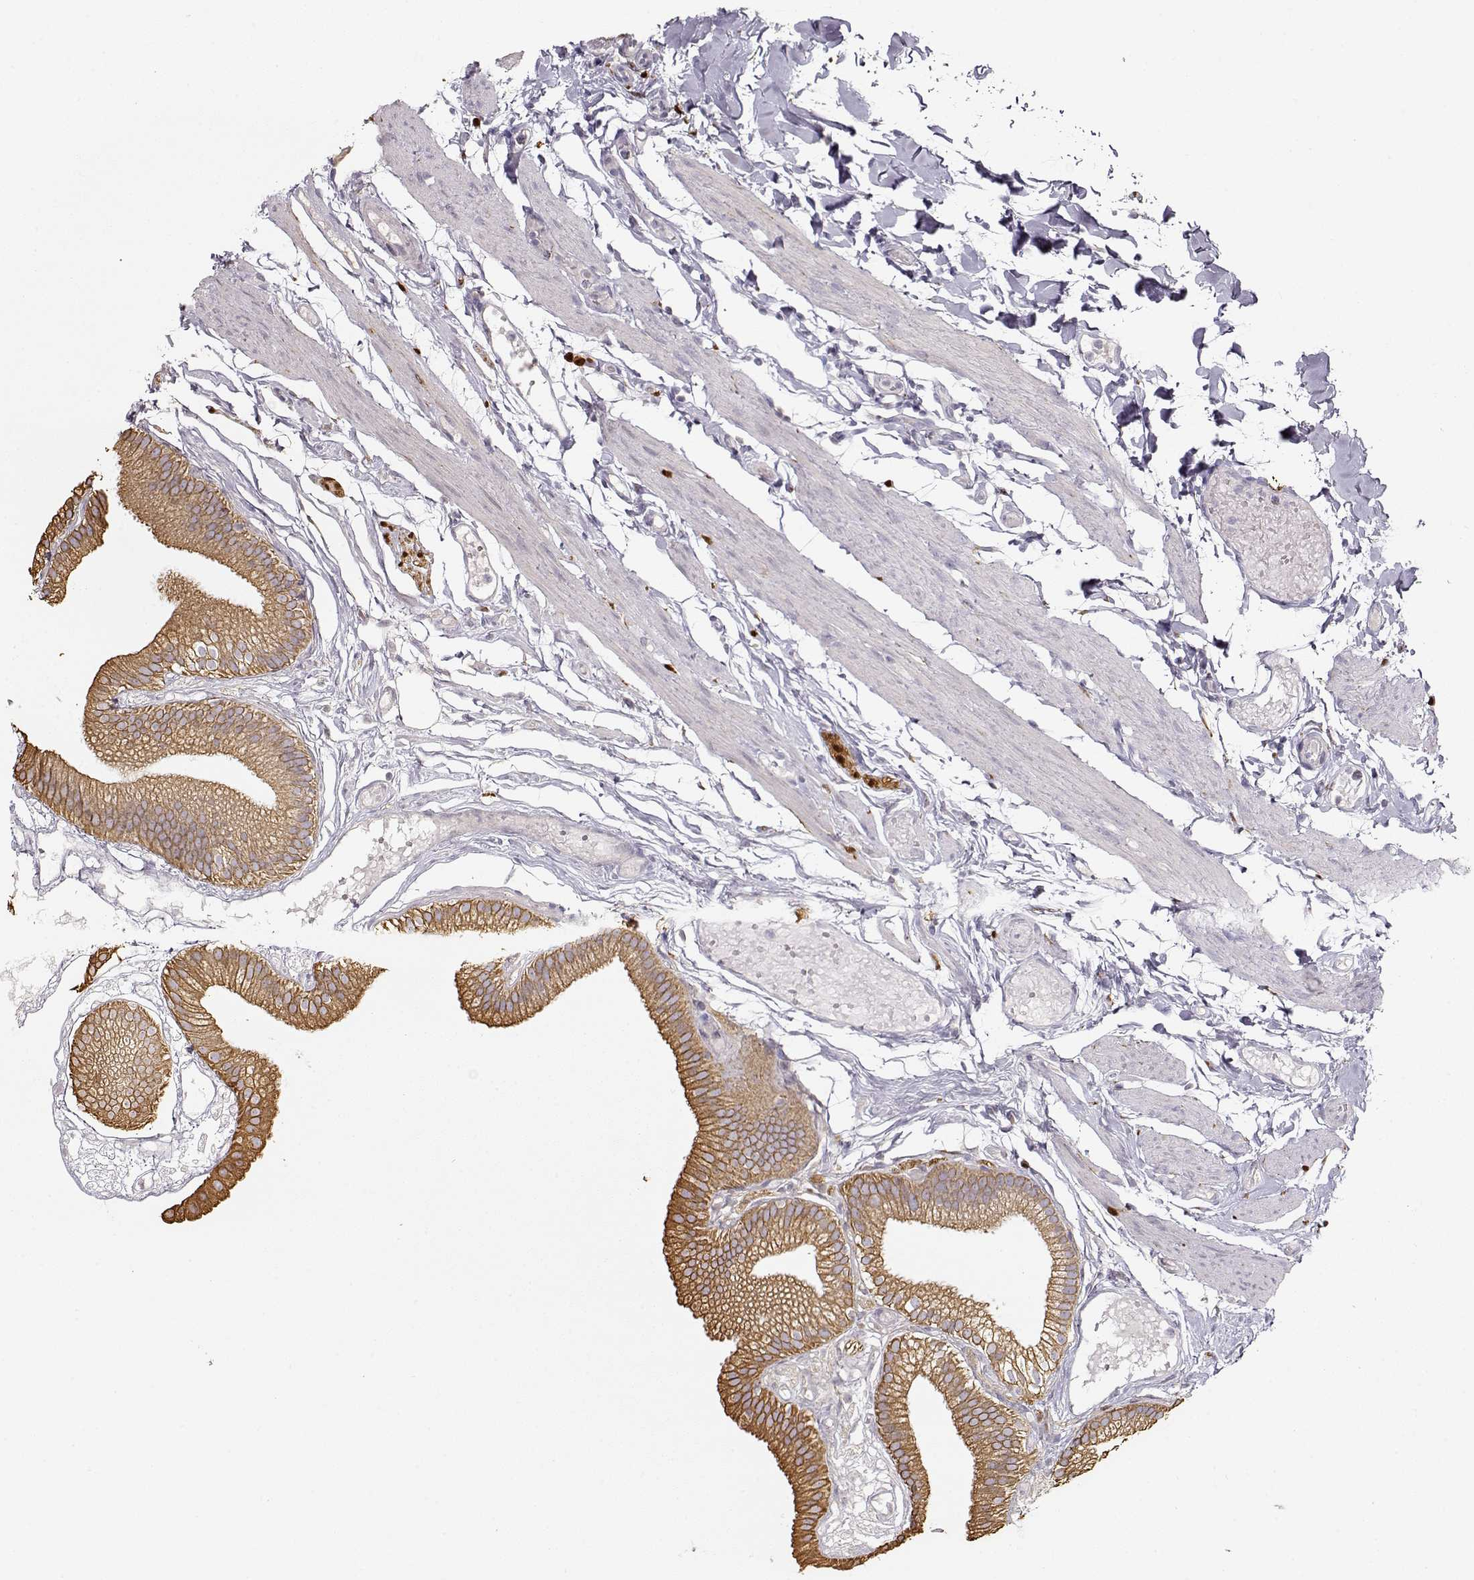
{"staining": {"intensity": "moderate", "quantity": ">75%", "location": "cytoplasmic/membranous"}, "tissue": "gallbladder", "cell_type": "Glandular cells", "image_type": "normal", "snomed": [{"axis": "morphology", "description": "Normal tissue, NOS"}, {"axis": "topography", "description": "Gallbladder"}], "caption": "Immunohistochemical staining of benign gallbladder shows medium levels of moderate cytoplasmic/membranous staining in approximately >75% of glandular cells.", "gene": "S100B", "patient": {"sex": "female", "age": 45}}